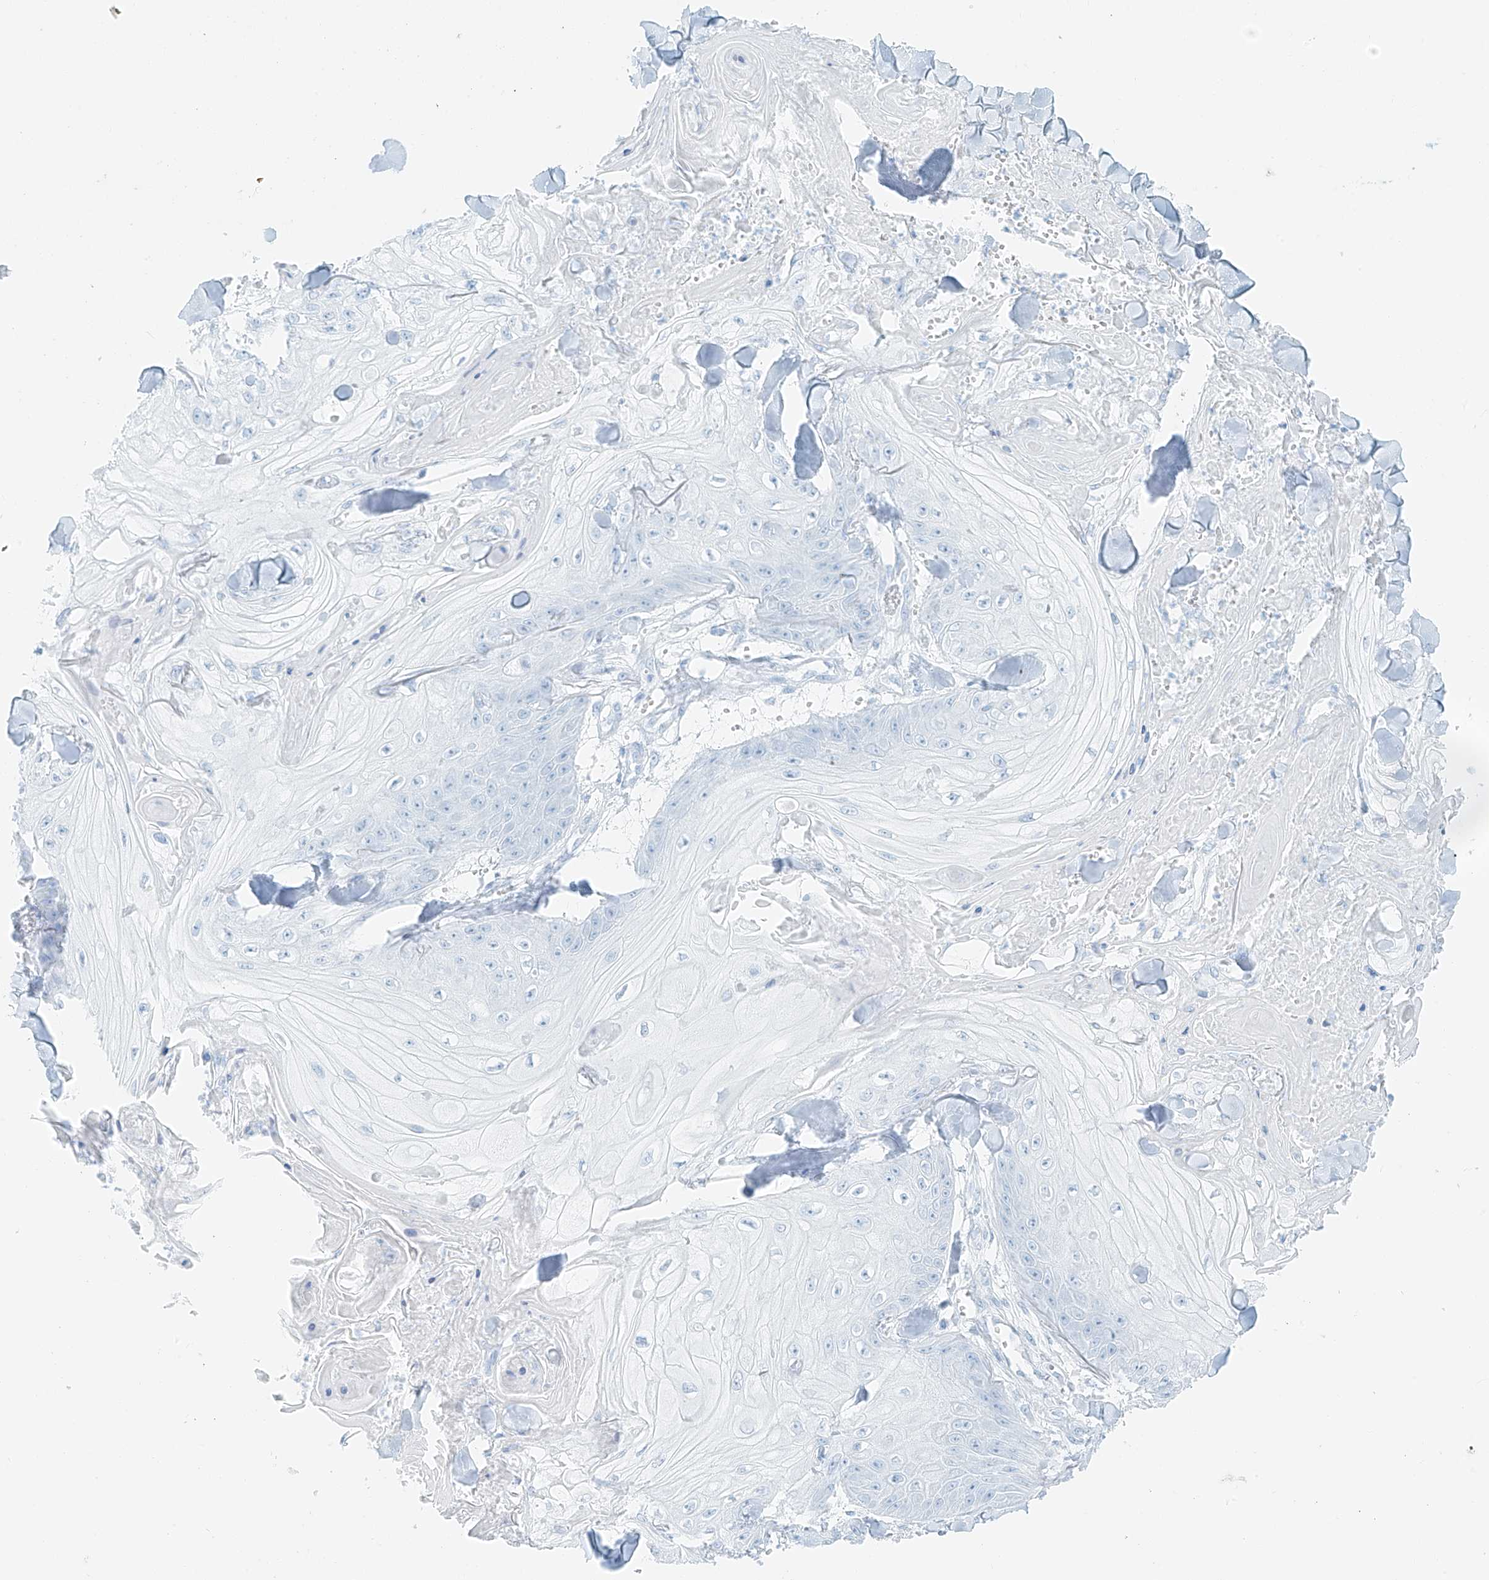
{"staining": {"intensity": "negative", "quantity": "none", "location": "none"}, "tissue": "skin cancer", "cell_type": "Tumor cells", "image_type": "cancer", "snomed": [{"axis": "morphology", "description": "Squamous cell carcinoma, NOS"}, {"axis": "topography", "description": "Skin"}], "caption": "Skin cancer was stained to show a protein in brown. There is no significant expression in tumor cells.", "gene": "FSTL1", "patient": {"sex": "male", "age": 74}}